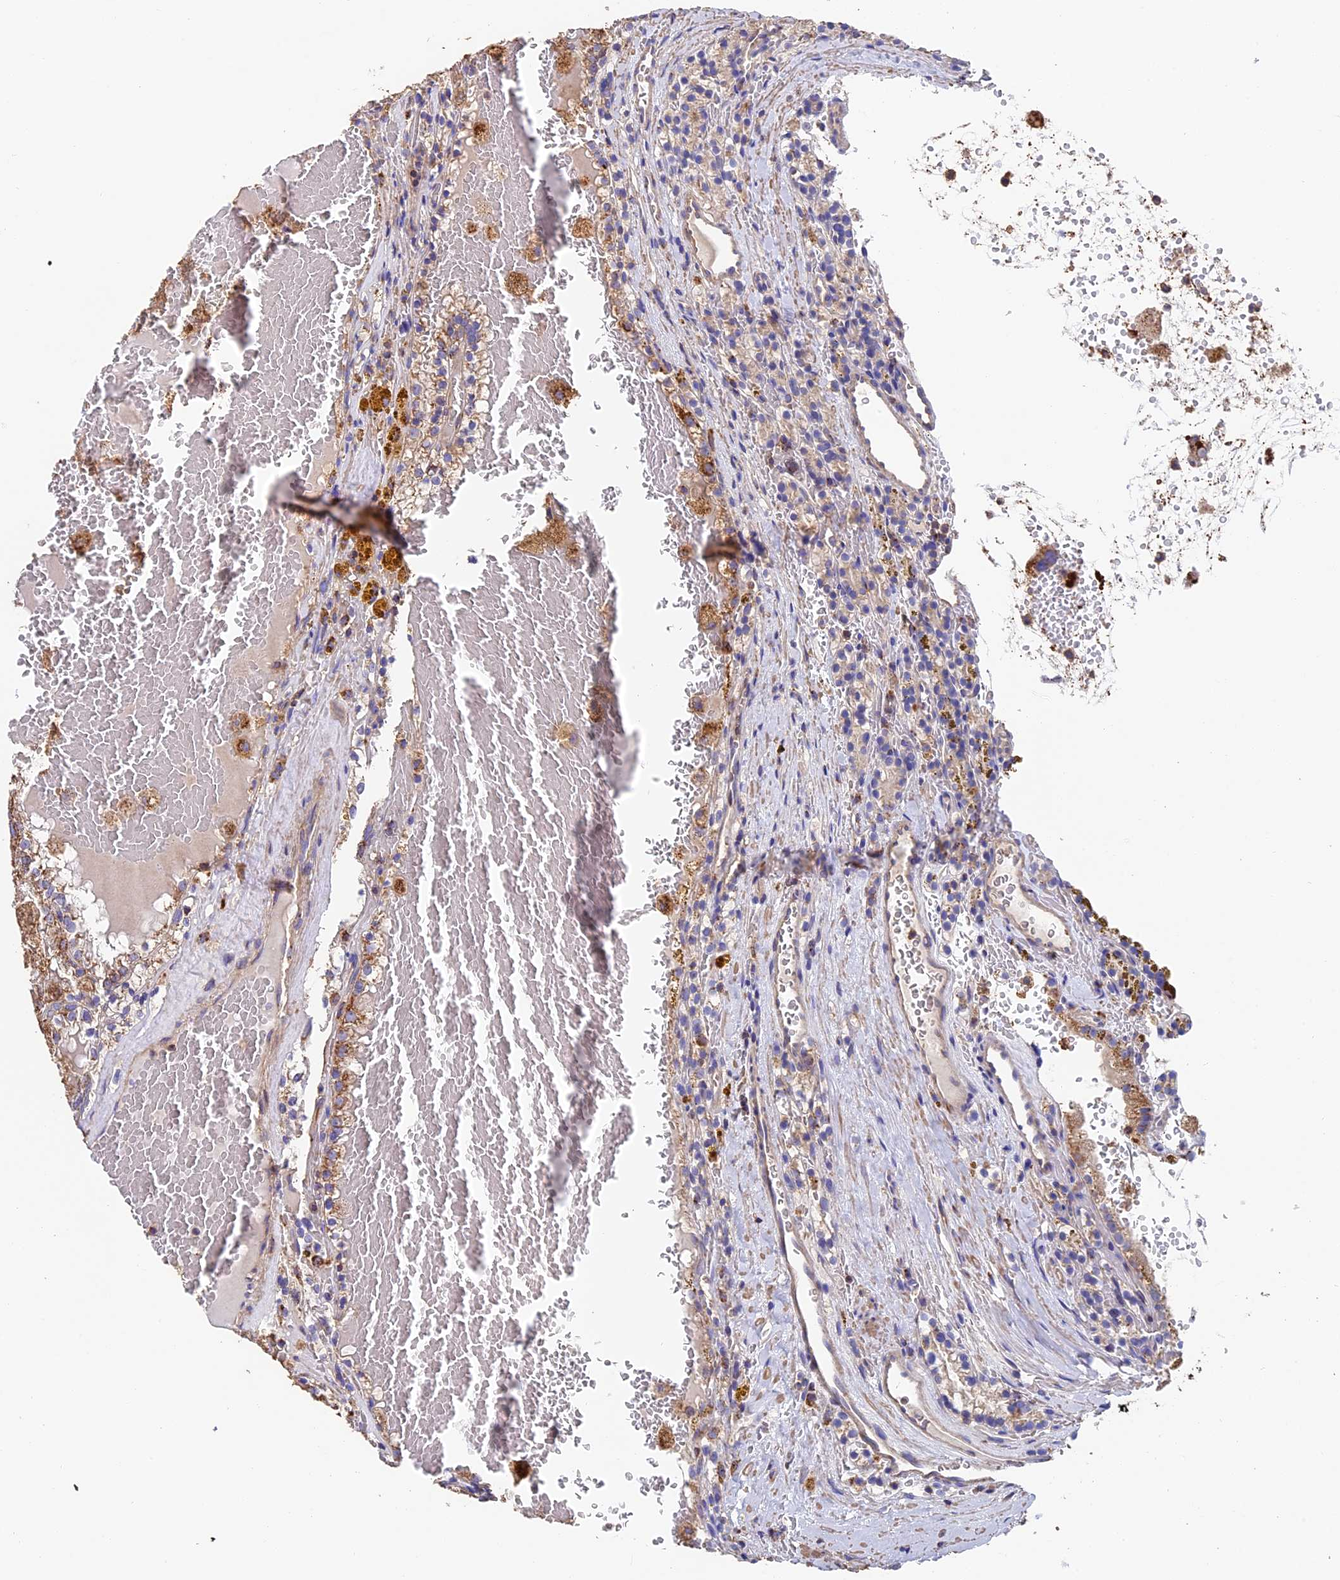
{"staining": {"intensity": "moderate", "quantity": ">75%", "location": "cytoplasmic/membranous"}, "tissue": "renal cancer", "cell_type": "Tumor cells", "image_type": "cancer", "snomed": [{"axis": "morphology", "description": "Adenocarcinoma, NOS"}, {"axis": "topography", "description": "Kidney"}], "caption": "This is an image of IHC staining of adenocarcinoma (renal), which shows moderate positivity in the cytoplasmic/membranous of tumor cells.", "gene": "ADAT1", "patient": {"sex": "female", "age": 56}}